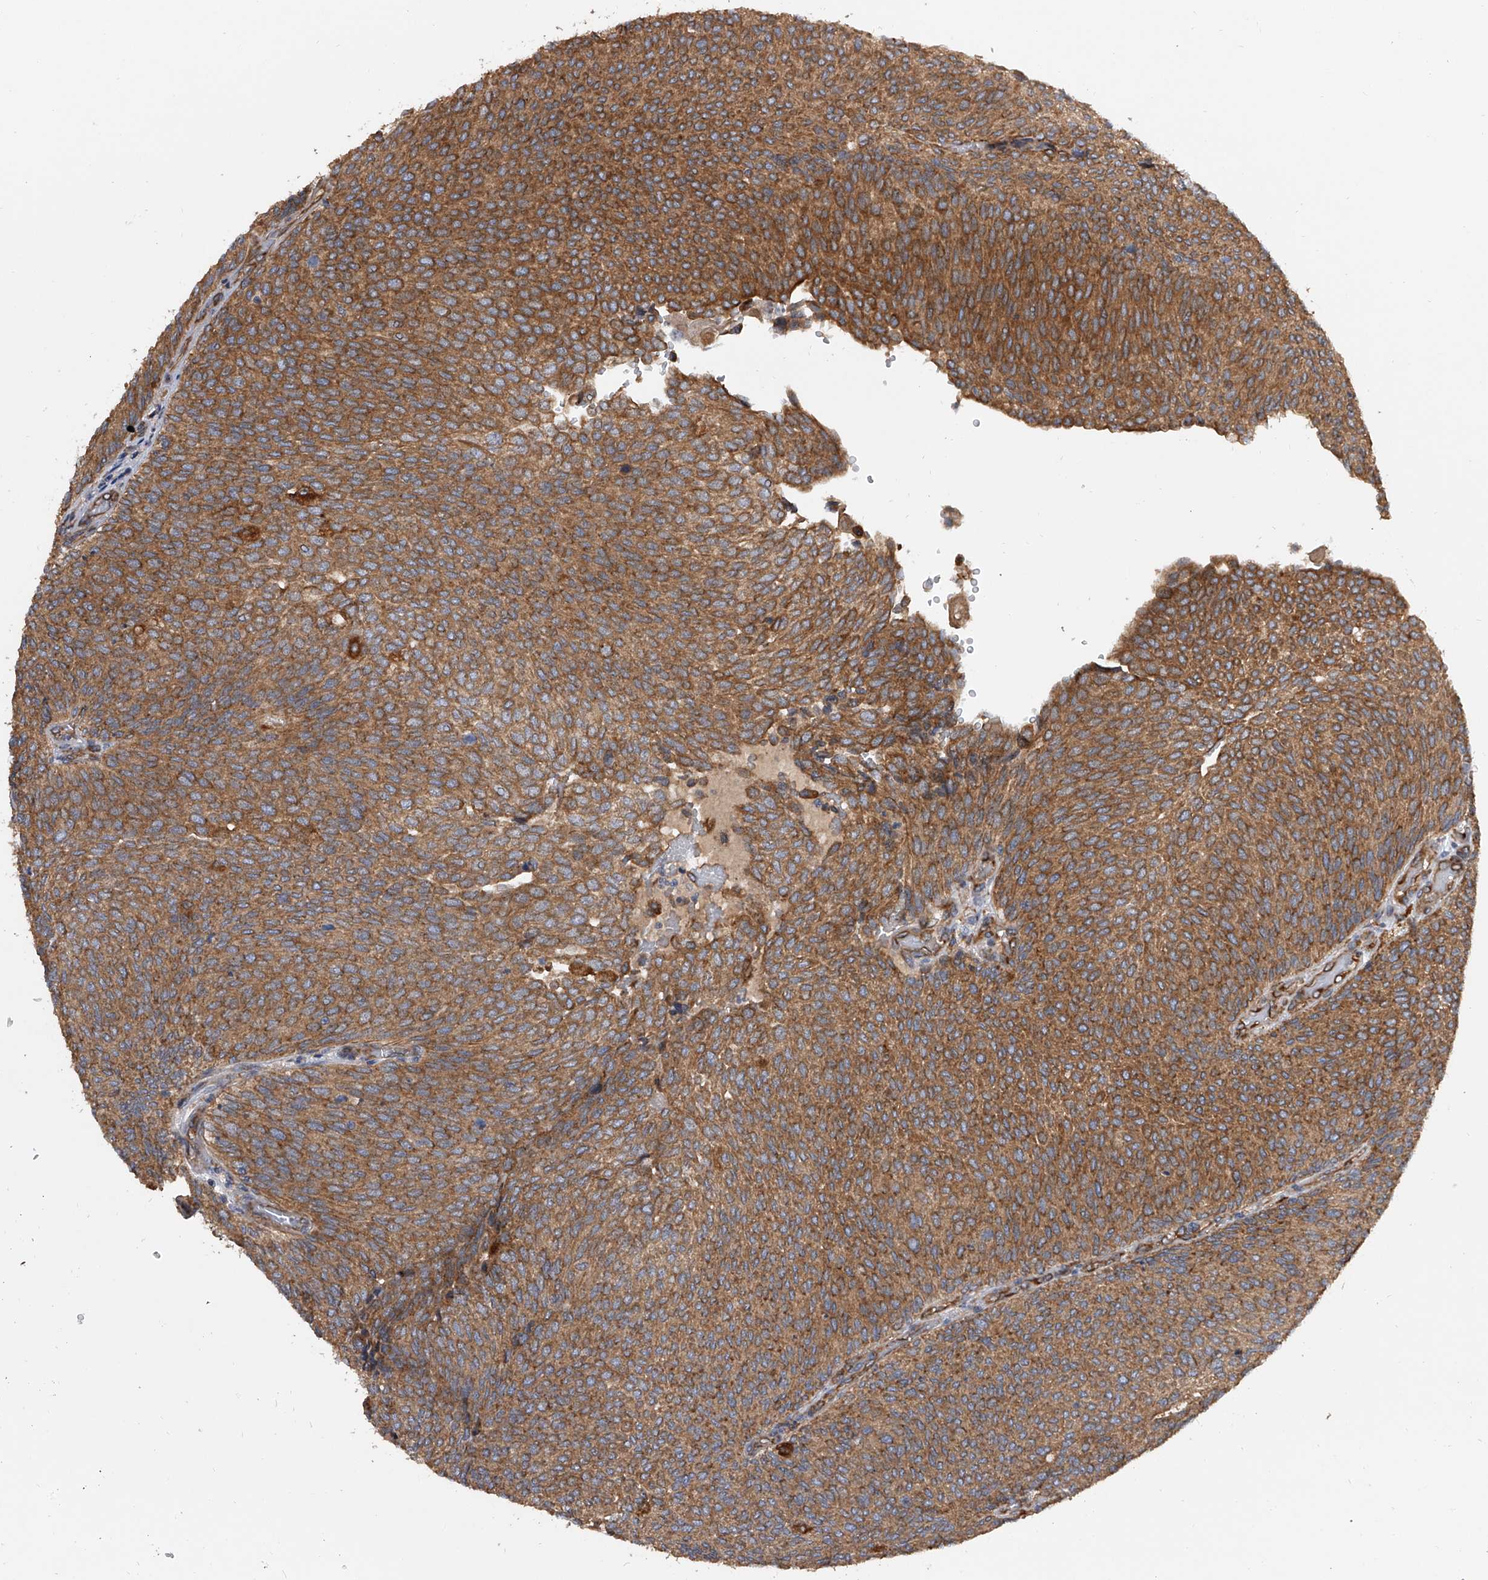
{"staining": {"intensity": "moderate", "quantity": ">75%", "location": "cytoplasmic/membranous"}, "tissue": "urothelial cancer", "cell_type": "Tumor cells", "image_type": "cancer", "snomed": [{"axis": "morphology", "description": "Urothelial carcinoma, Low grade"}, {"axis": "topography", "description": "Urinary bladder"}], "caption": "Moderate cytoplasmic/membranous positivity is seen in approximately >75% of tumor cells in low-grade urothelial carcinoma.", "gene": "EXOC4", "patient": {"sex": "female", "age": 79}}